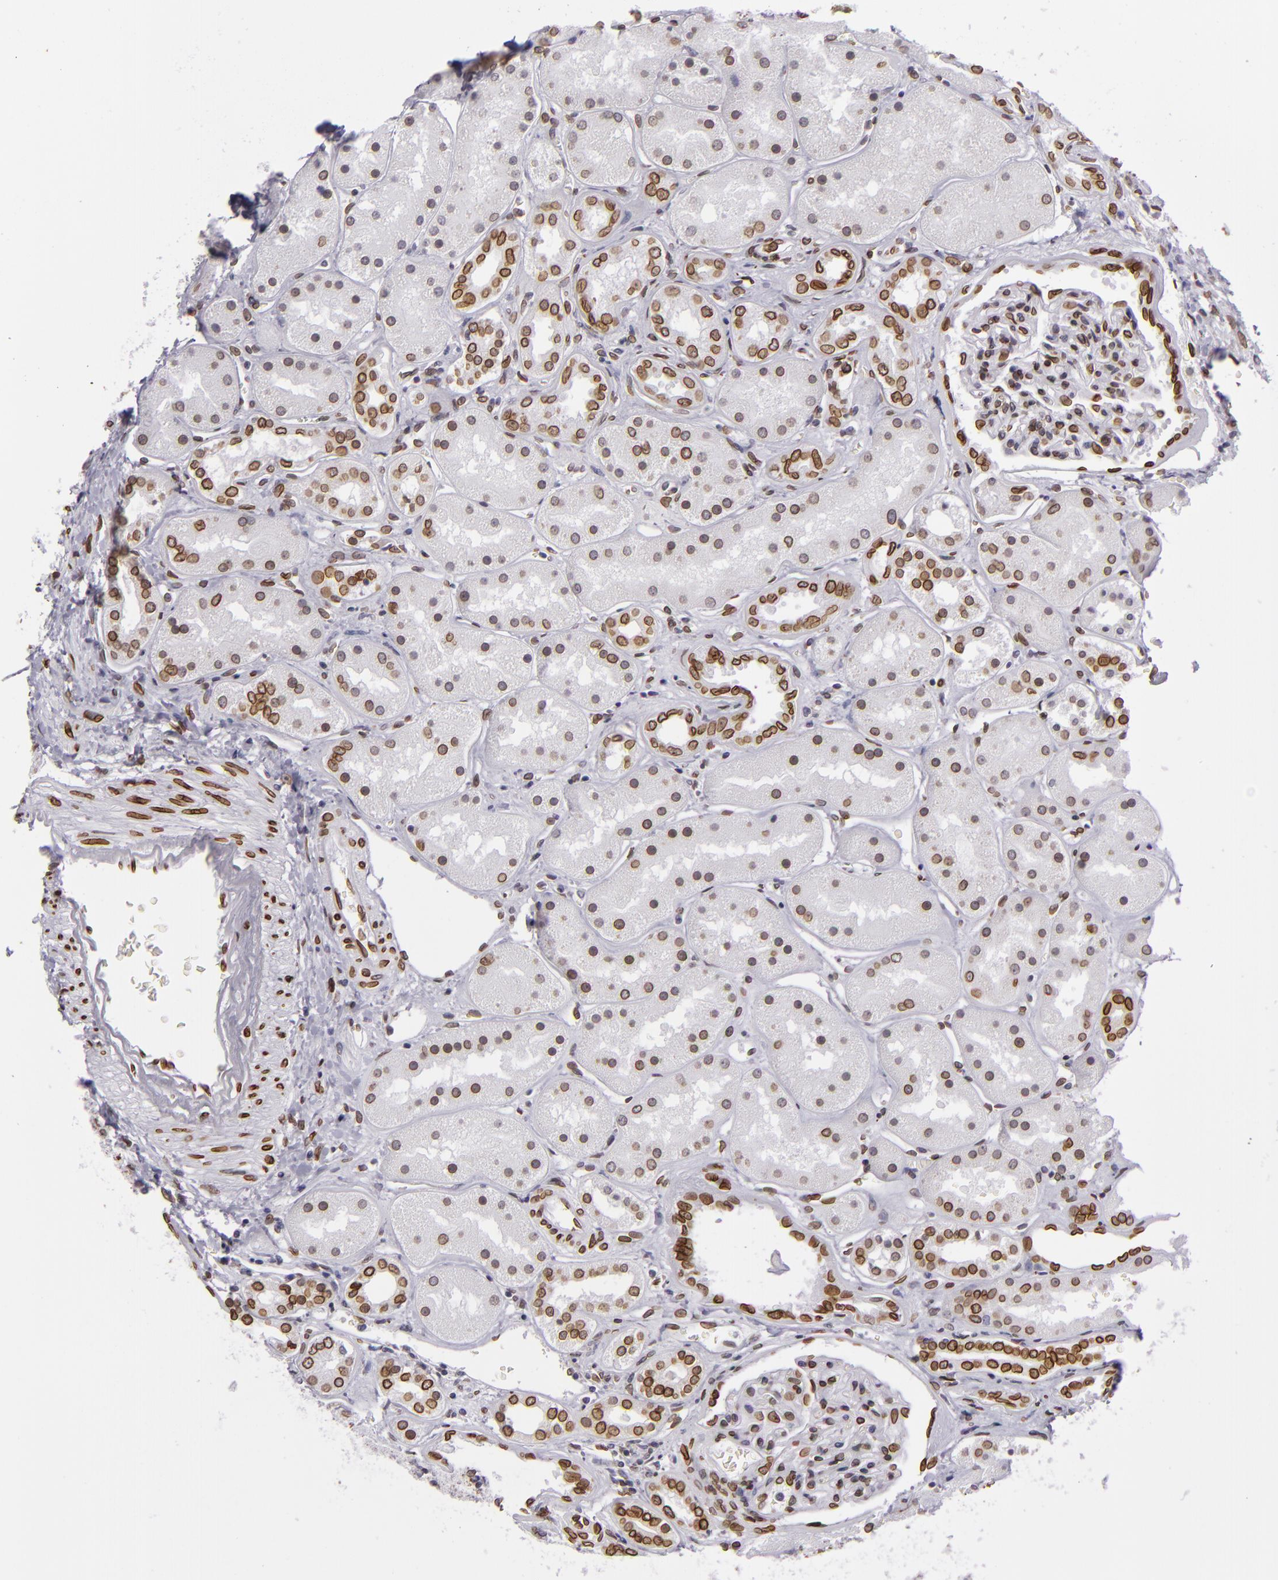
{"staining": {"intensity": "moderate", "quantity": ">75%", "location": "nuclear"}, "tissue": "kidney", "cell_type": "Cells in glomeruli", "image_type": "normal", "snomed": [{"axis": "morphology", "description": "Normal tissue, NOS"}, {"axis": "topography", "description": "Kidney"}], "caption": "Cells in glomeruli reveal medium levels of moderate nuclear staining in about >75% of cells in normal human kidney. Using DAB (brown) and hematoxylin (blue) stains, captured at high magnification using brightfield microscopy.", "gene": "EMD", "patient": {"sex": "male", "age": 28}}